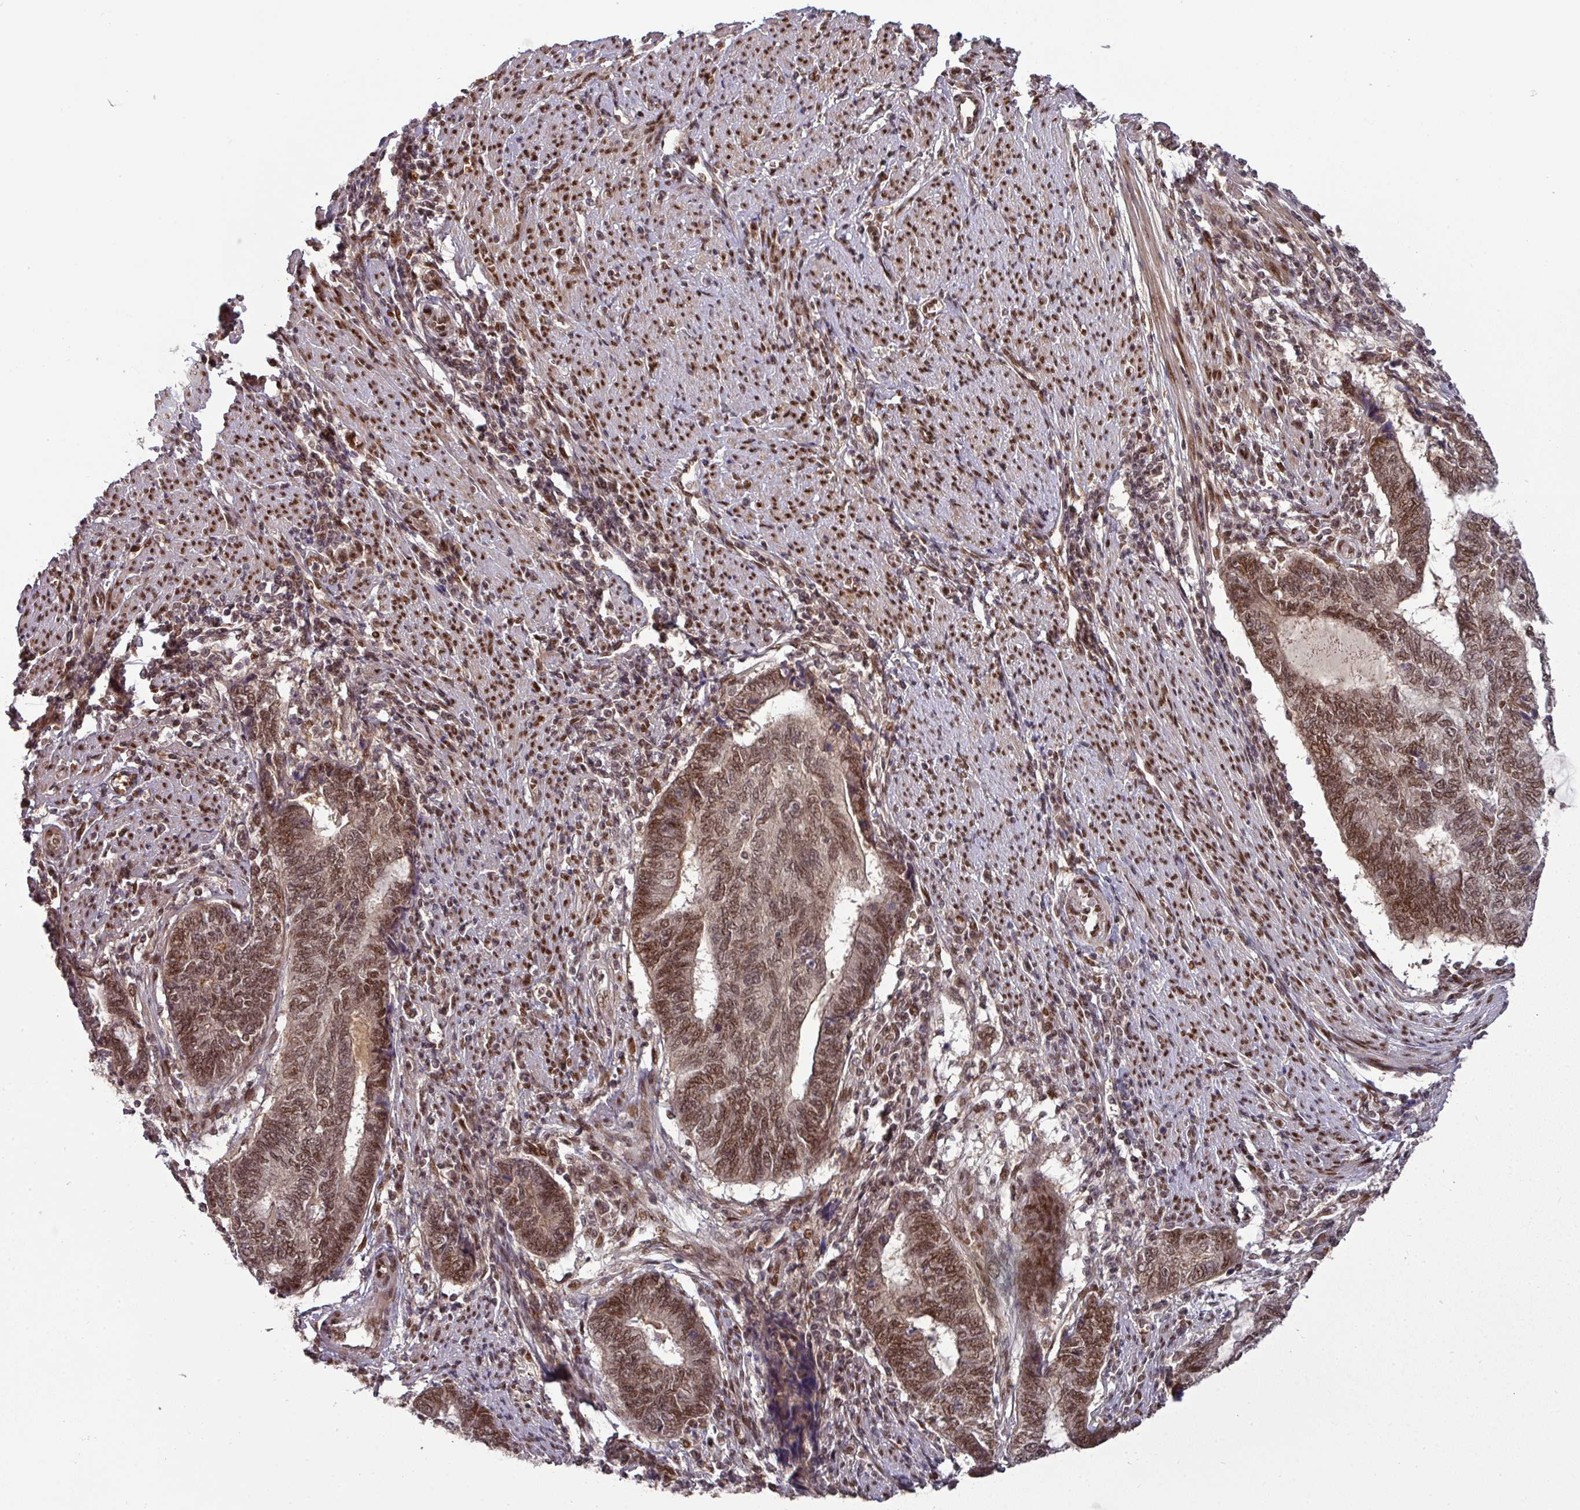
{"staining": {"intensity": "moderate", "quantity": ">75%", "location": "nuclear"}, "tissue": "endometrial cancer", "cell_type": "Tumor cells", "image_type": "cancer", "snomed": [{"axis": "morphology", "description": "Adenocarcinoma, NOS"}, {"axis": "topography", "description": "Uterus"}, {"axis": "topography", "description": "Endometrium"}], "caption": "A micrograph of adenocarcinoma (endometrial) stained for a protein displays moderate nuclear brown staining in tumor cells. Ihc stains the protein in brown and the nuclei are stained blue.", "gene": "CIC", "patient": {"sex": "female", "age": 70}}